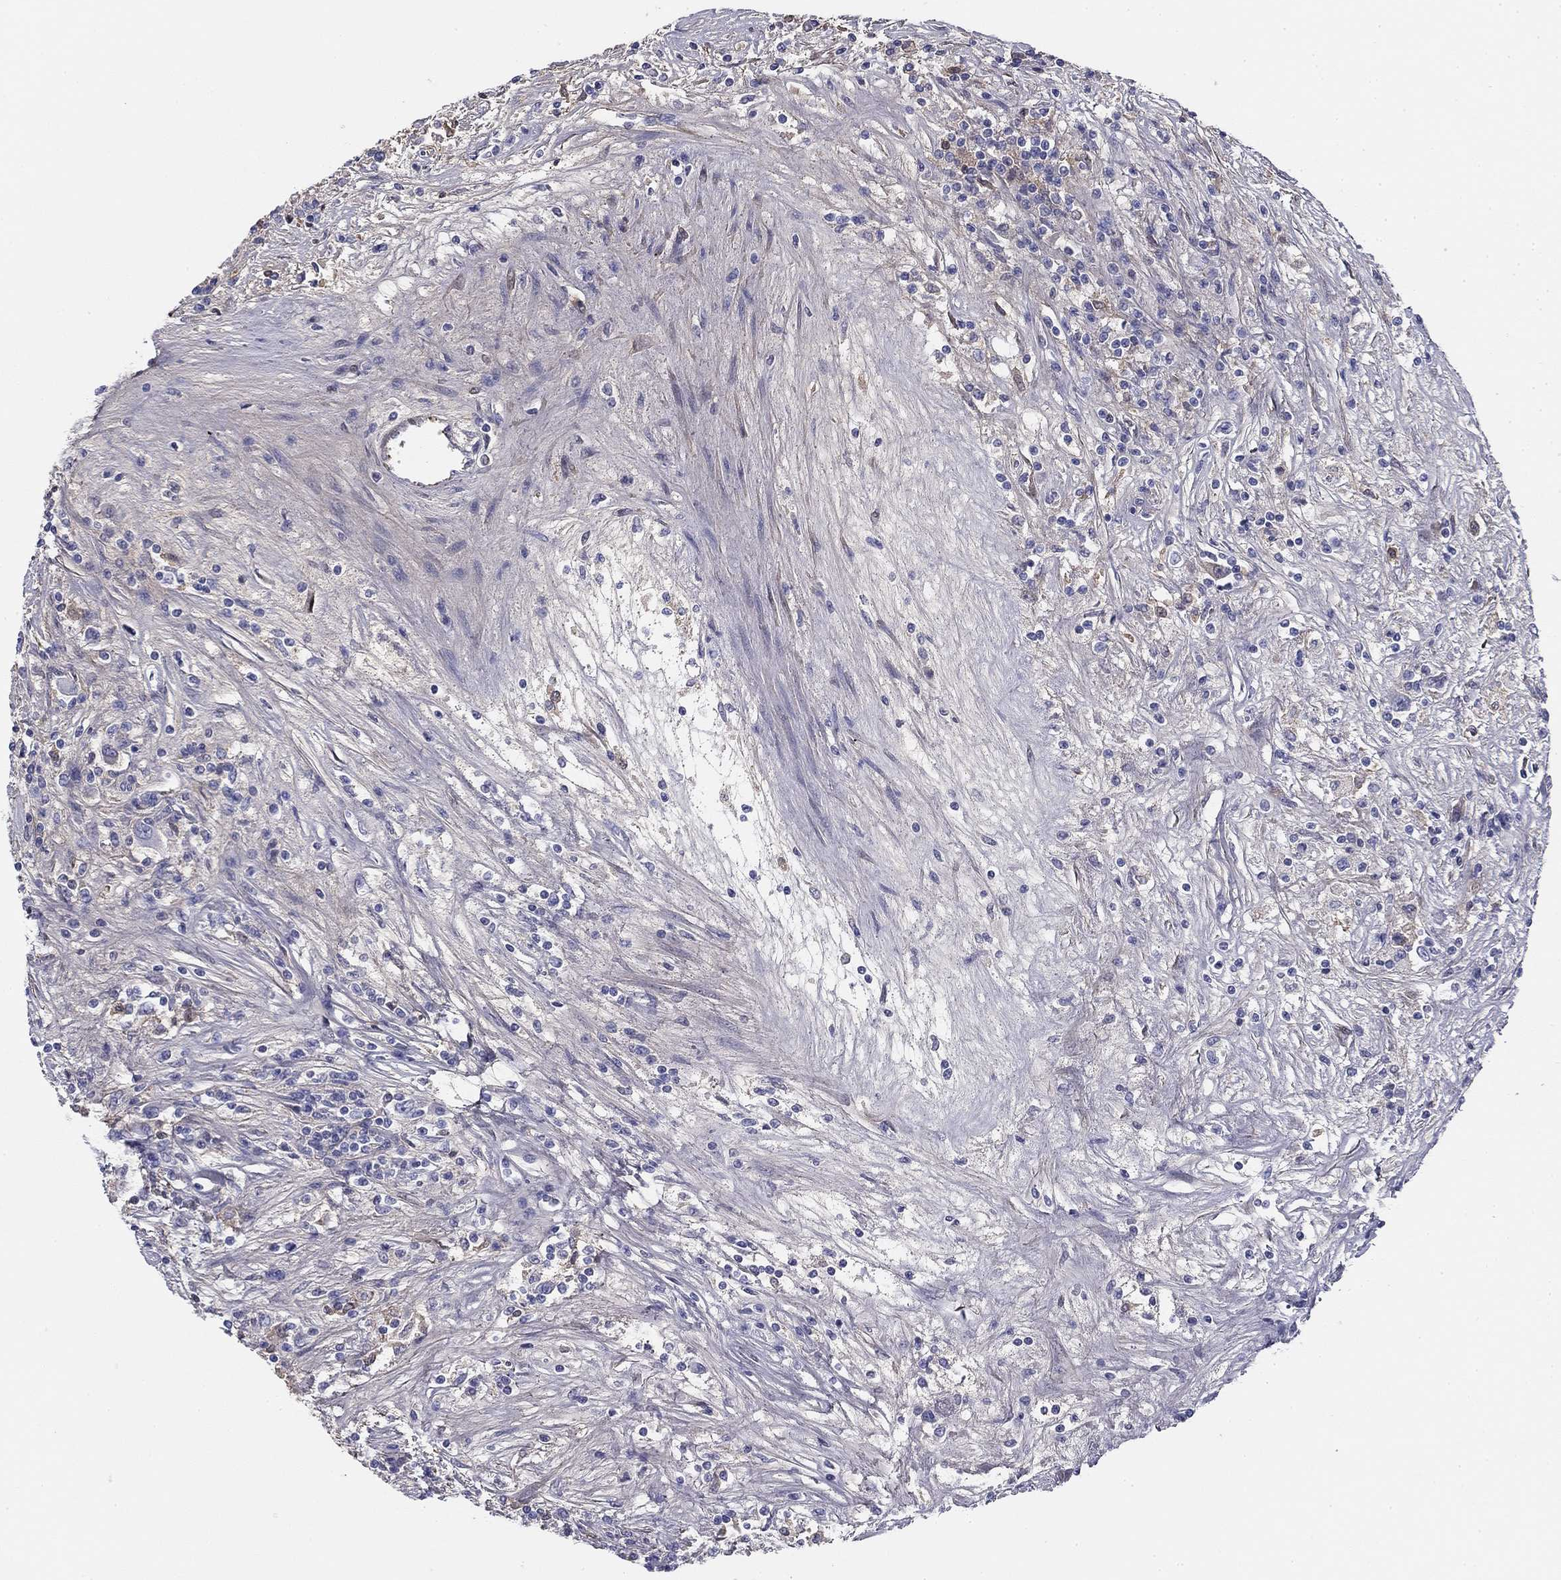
{"staining": {"intensity": "weak", "quantity": "<25%", "location": "cytoplasmic/membranous"}, "tissue": "renal cancer", "cell_type": "Tumor cells", "image_type": "cancer", "snomed": [{"axis": "morphology", "description": "Adenocarcinoma, NOS"}, {"axis": "topography", "description": "Kidney"}], "caption": "There is no significant staining in tumor cells of renal cancer (adenocarcinoma).", "gene": "CPLX4", "patient": {"sex": "female", "age": 67}}